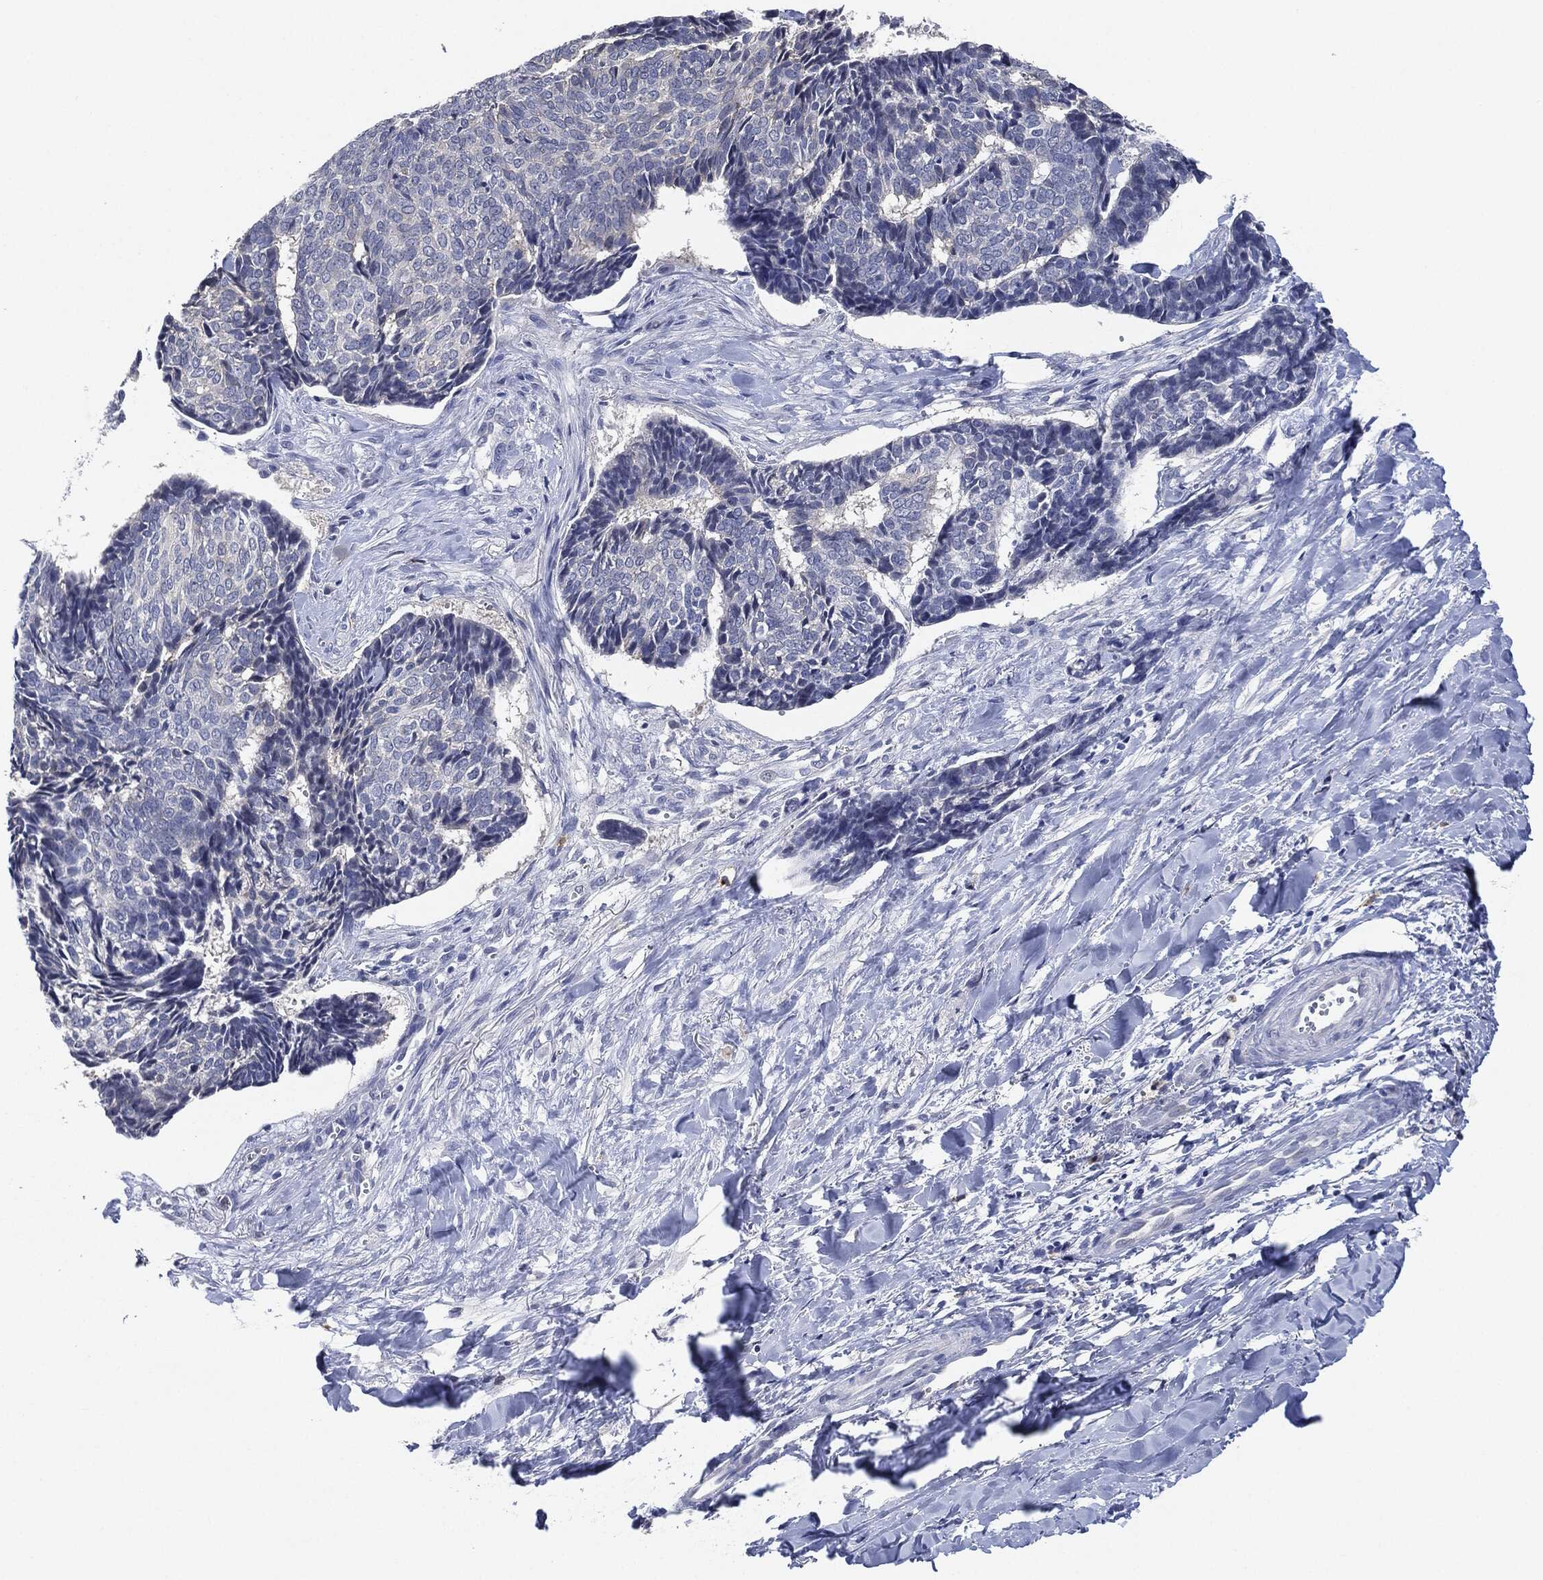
{"staining": {"intensity": "negative", "quantity": "none", "location": "none"}, "tissue": "skin cancer", "cell_type": "Tumor cells", "image_type": "cancer", "snomed": [{"axis": "morphology", "description": "Basal cell carcinoma"}, {"axis": "topography", "description": "Skin"}], "caption": "Tumor cells are negative for protein expression in human skin basal cell carcinoma.", "gene": "NTRK1", "patient": {"sex": "male", "age": 86}}